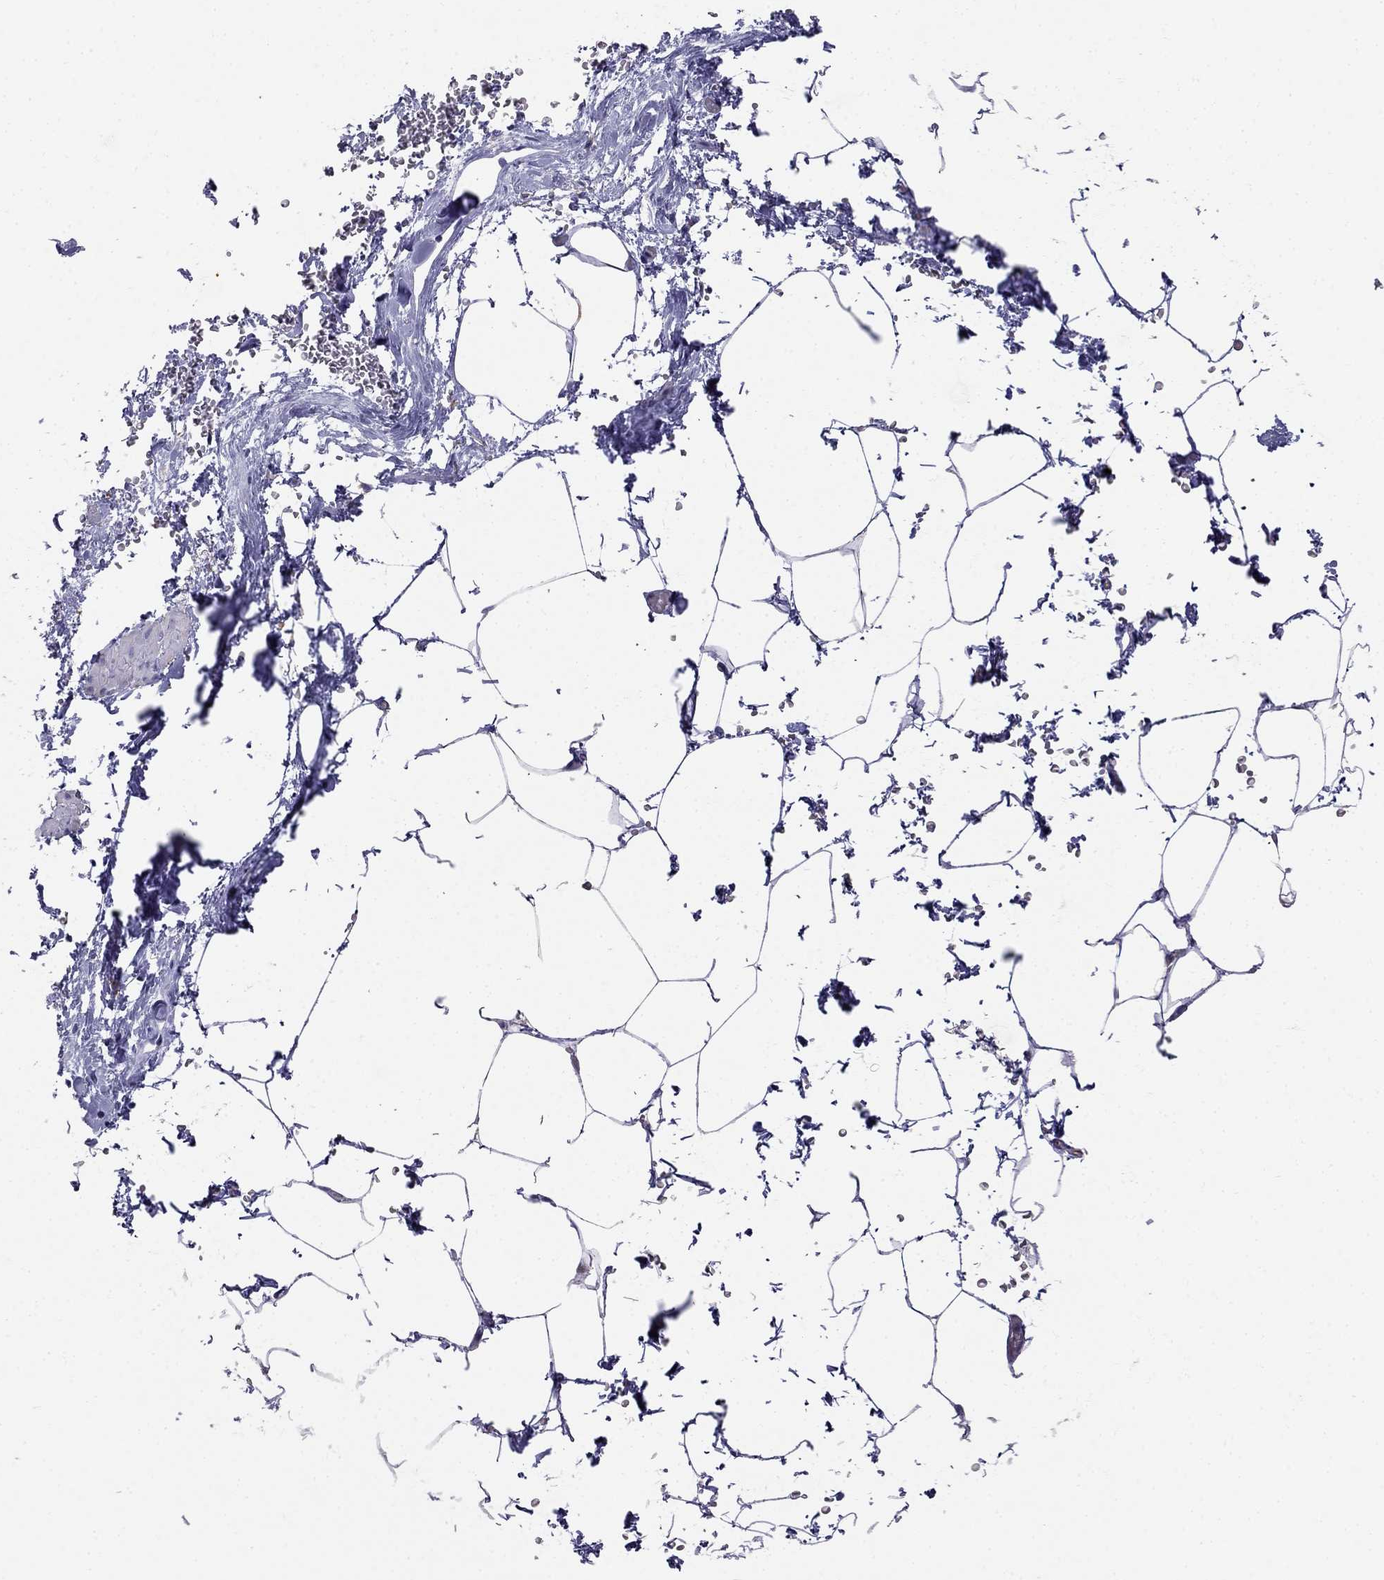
{"staining": {"intensity": "negative", "quantity": "none", "location": "none"}, "tissue": "adipose tissue", "cell_type": "Adipocytes", "image_type": "normal", "snomed": [{"axis": "morphology", "description": "Normal tissue, NOS"}, {"axis": "topography", "description": "Soft tissue"}, {"axis": "topography", "description": "Adipose tissue"}, {"axis": "topography", "description": "Vascular tissue"}, {"axis": "topography", "description": "Peripheral nerve tissue"}], "caption": "High magnification brightfield microscopy of normal adipose tissue stained with DAB (3,3'-diaminobenzidine) (brown) and counterstained with hematoxylin (blue): adipocytes show no significant positivity. (Immunohistochemistry (ihc), brightfield microscopy, high magnification).", "gene": "LONRF2", "patient": {"sex": "male", "age": 68}}